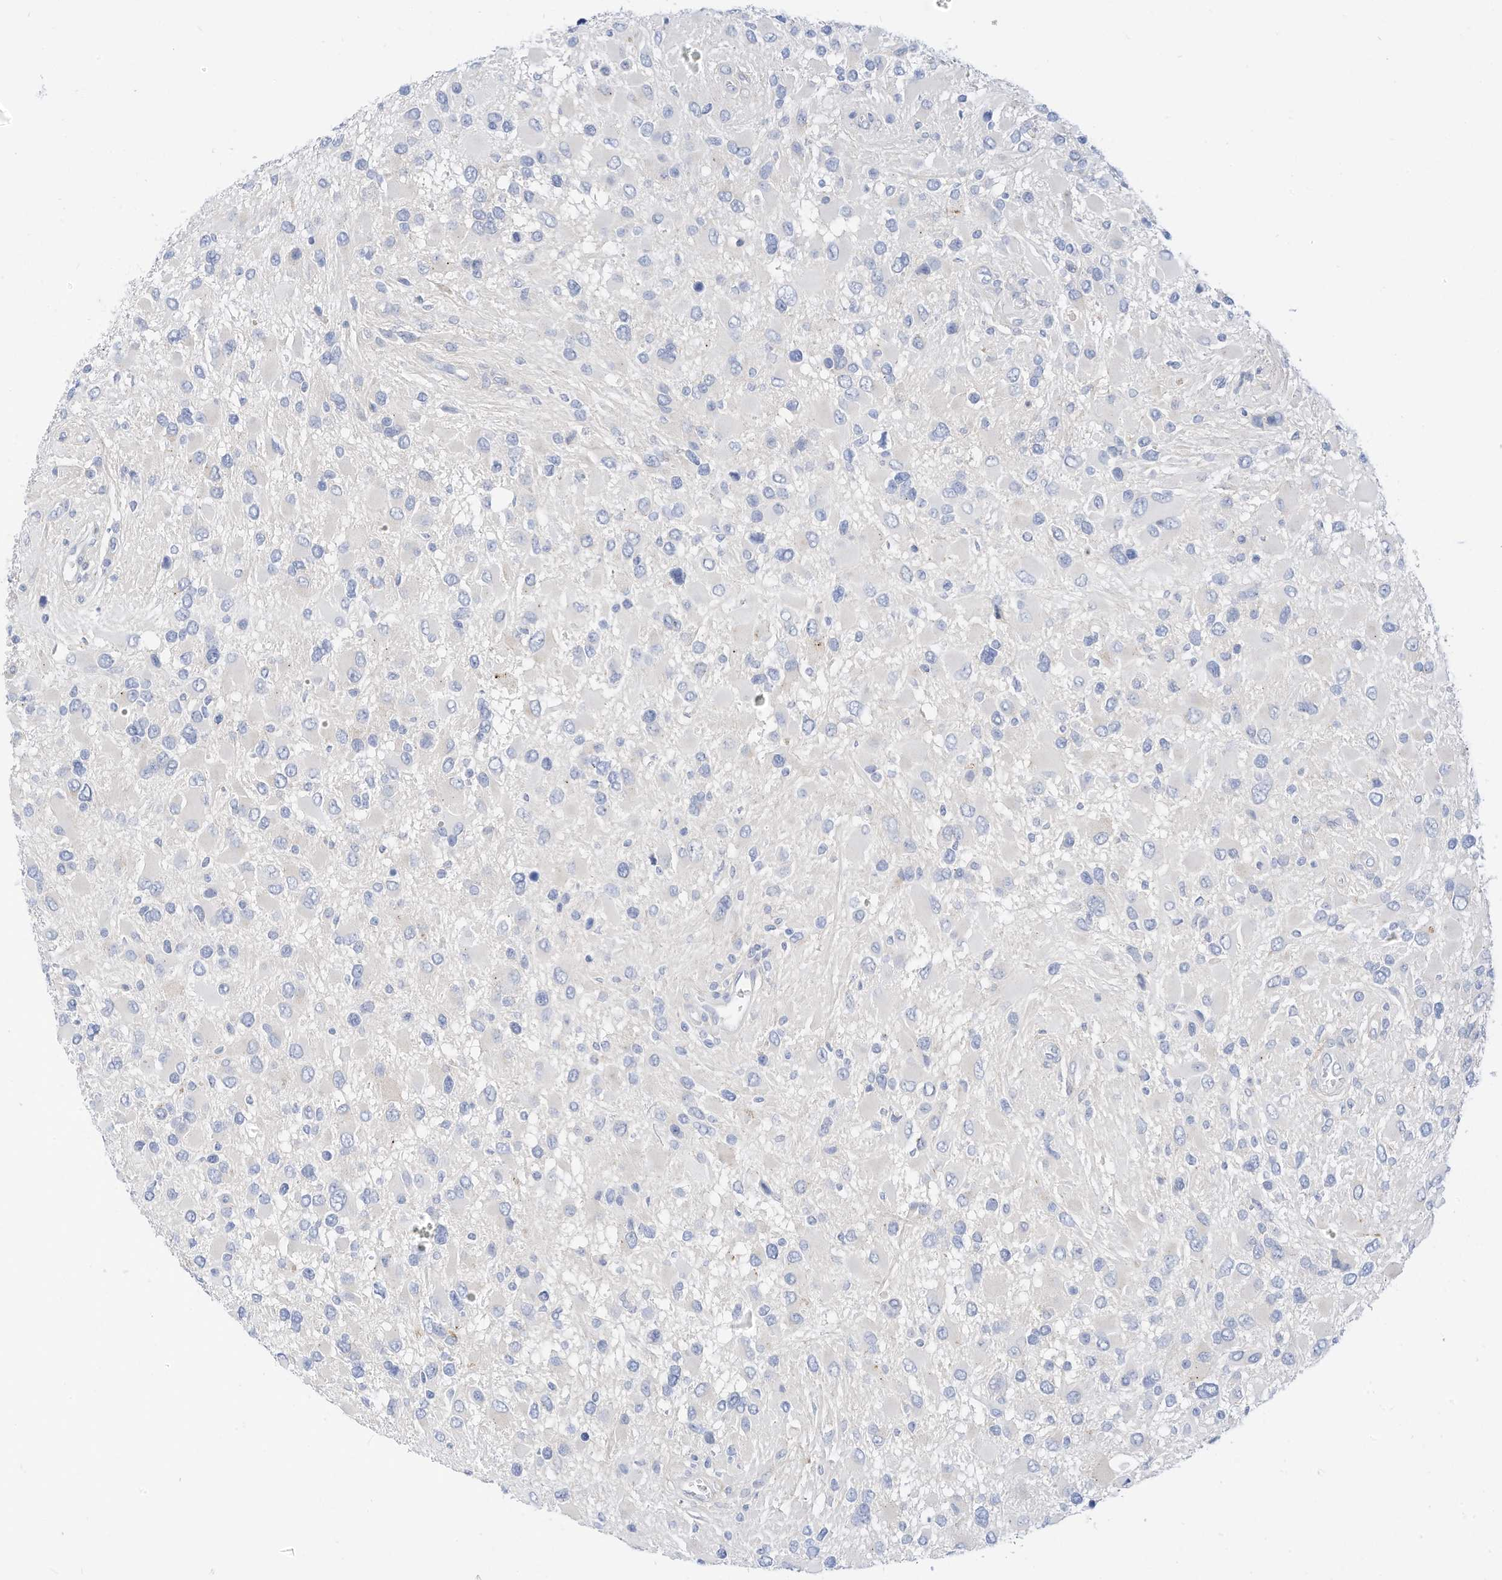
{"staining": {"intensity": "negative", "quantity": "none", "location": "none"}, "tissue": "glioma", "cell_type": "Tumor cells", "image_type": "cancer", "snomed": [{"axis": "morphology", "description": "Glioma, malignant, High grade"}, {"axis": "topography", "description": "Brain"}], "caption": "Immunohistochemistry (IHC) photomicrograph of glioma stained for a protein (brown), which shows no positivity in tumor cells. Nuclei are stained in blue.", "gene": "SPOCD1", "patient": {"sex": "male", "age": 53}}